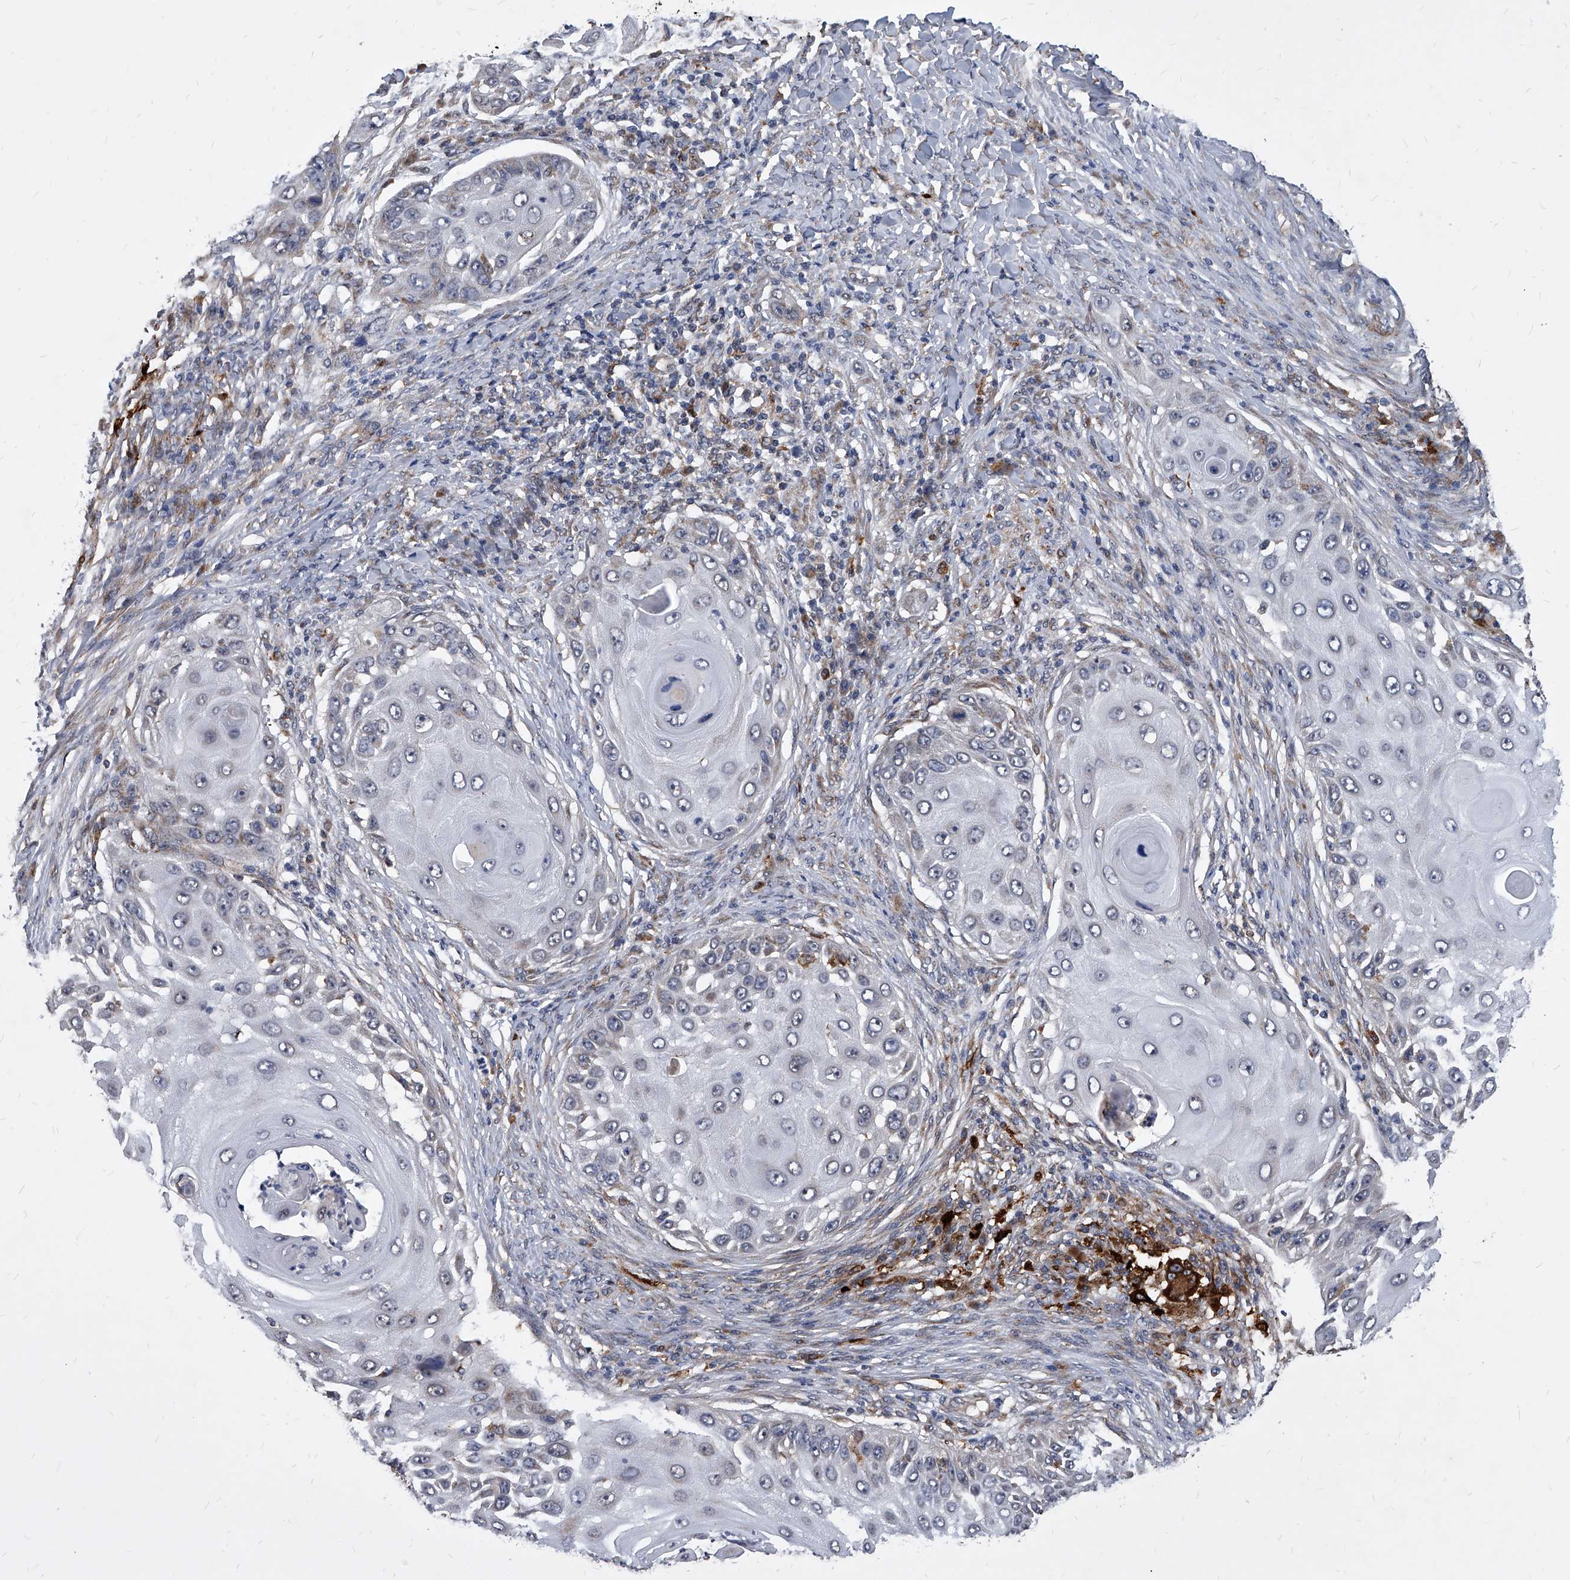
{"staining": {"intensity": "negative", "quantity": "none", "location": "none"}, "tissue": "skin cancer", "cell_type": "Tumor cells", "image_type": "cancer", "snomed": [{"axis": "morphology", "description": "Squamous cell carcinoma, NOS"}, {"axis": "topography", "description": "Skin"}], "caption": "A photomicrograph of skin squamous cell carcinoma stained for a protein demonstrates no brown staining in tumor cells.", "gene": "SOBP", "patient": {"sex": "female", "age": 44}}